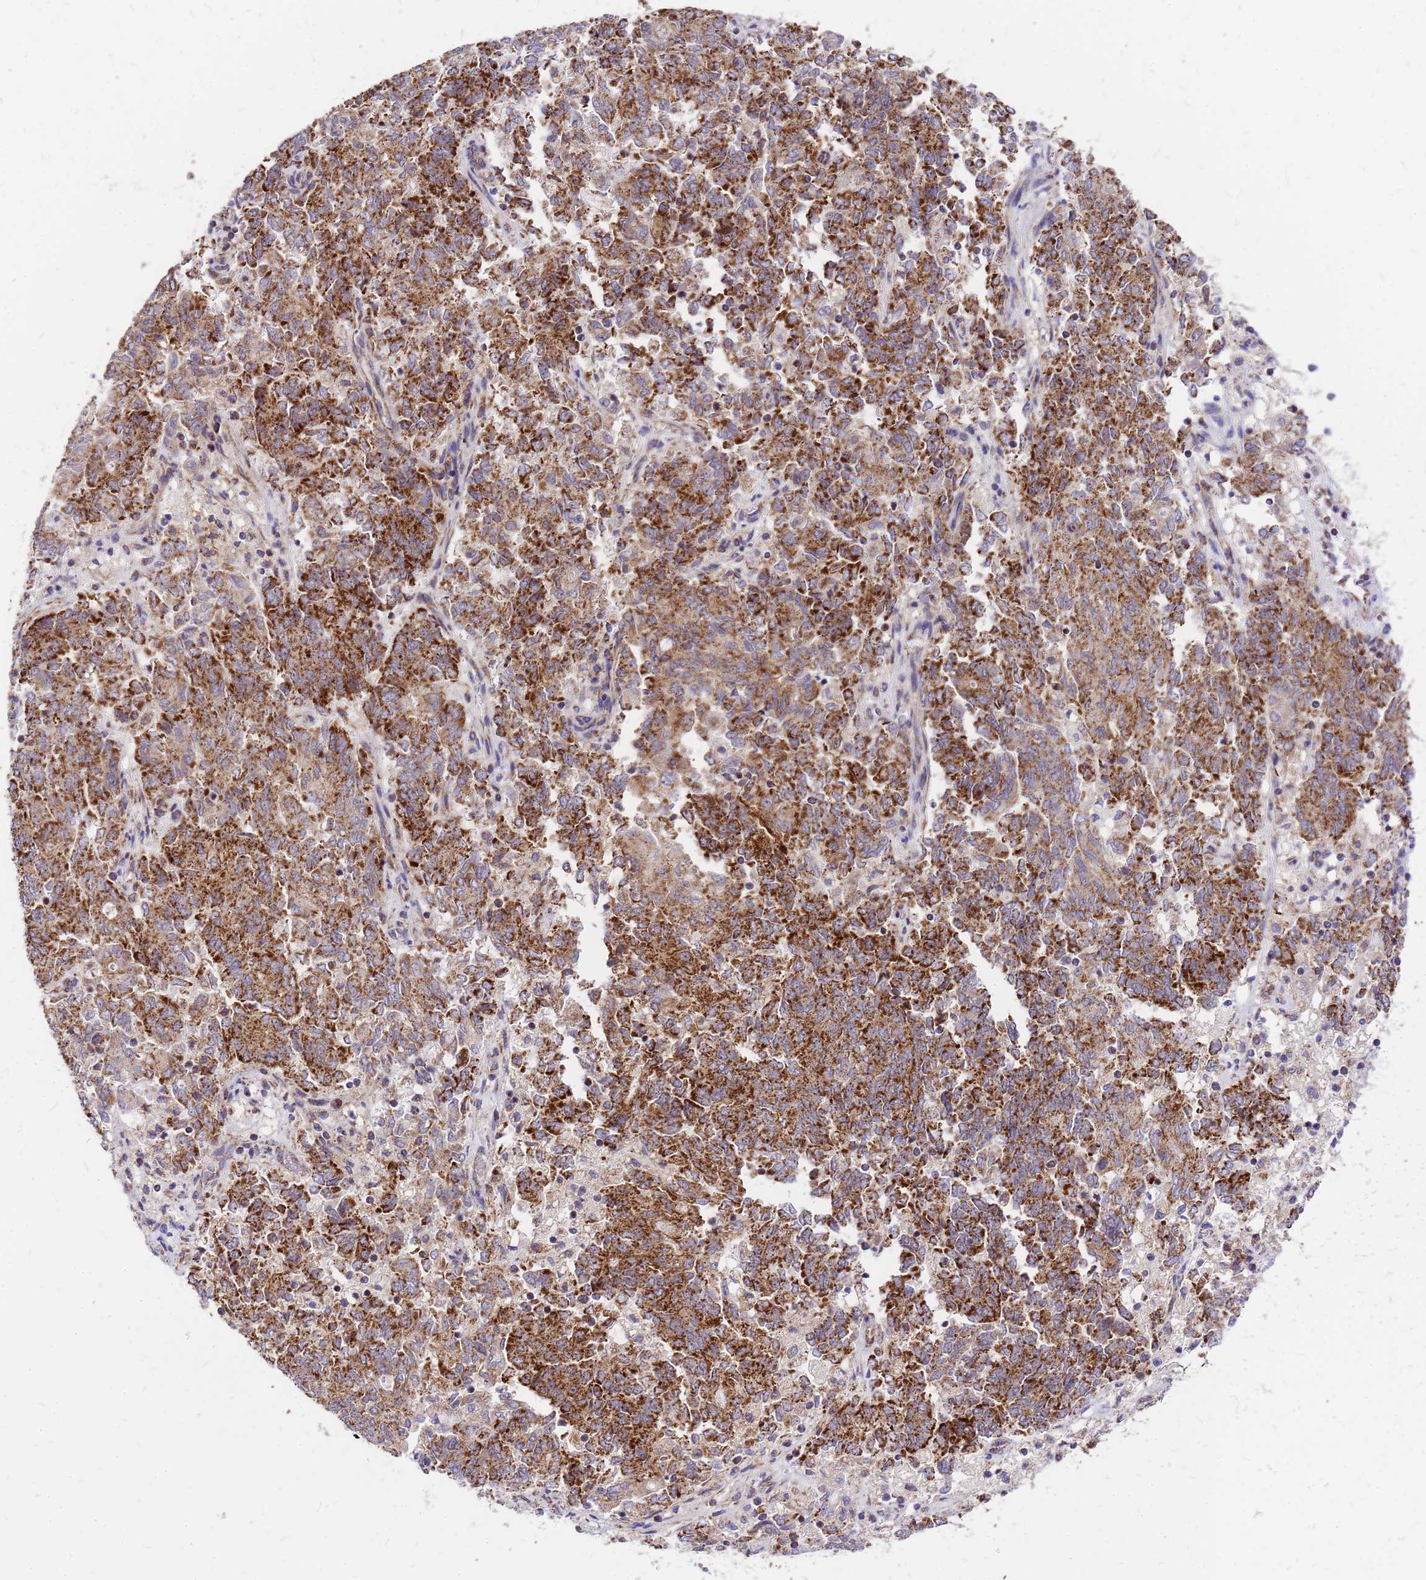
{"staining": {"intensity": "strong", "quantity": ">75%", "location": "cytoplasmic/membranous"}, "tissue": "endometrial cancer", "cell_type": "Tumor cells", "image_type": "cancer", "snomed": [{"axis": "morphology", "description": "Adenocarcinoma, NOS"}, {"axis": "topography", "description": "Endometrium"}], "caption": "There is high levels of strong cytoplasmic/membranous expression in tumor cells of endometrial cancer, as demonstrated by immunohistochemical staining (brown color).", "gene": "MRPS26", "patient": {"sex": "female", "age": 80}}